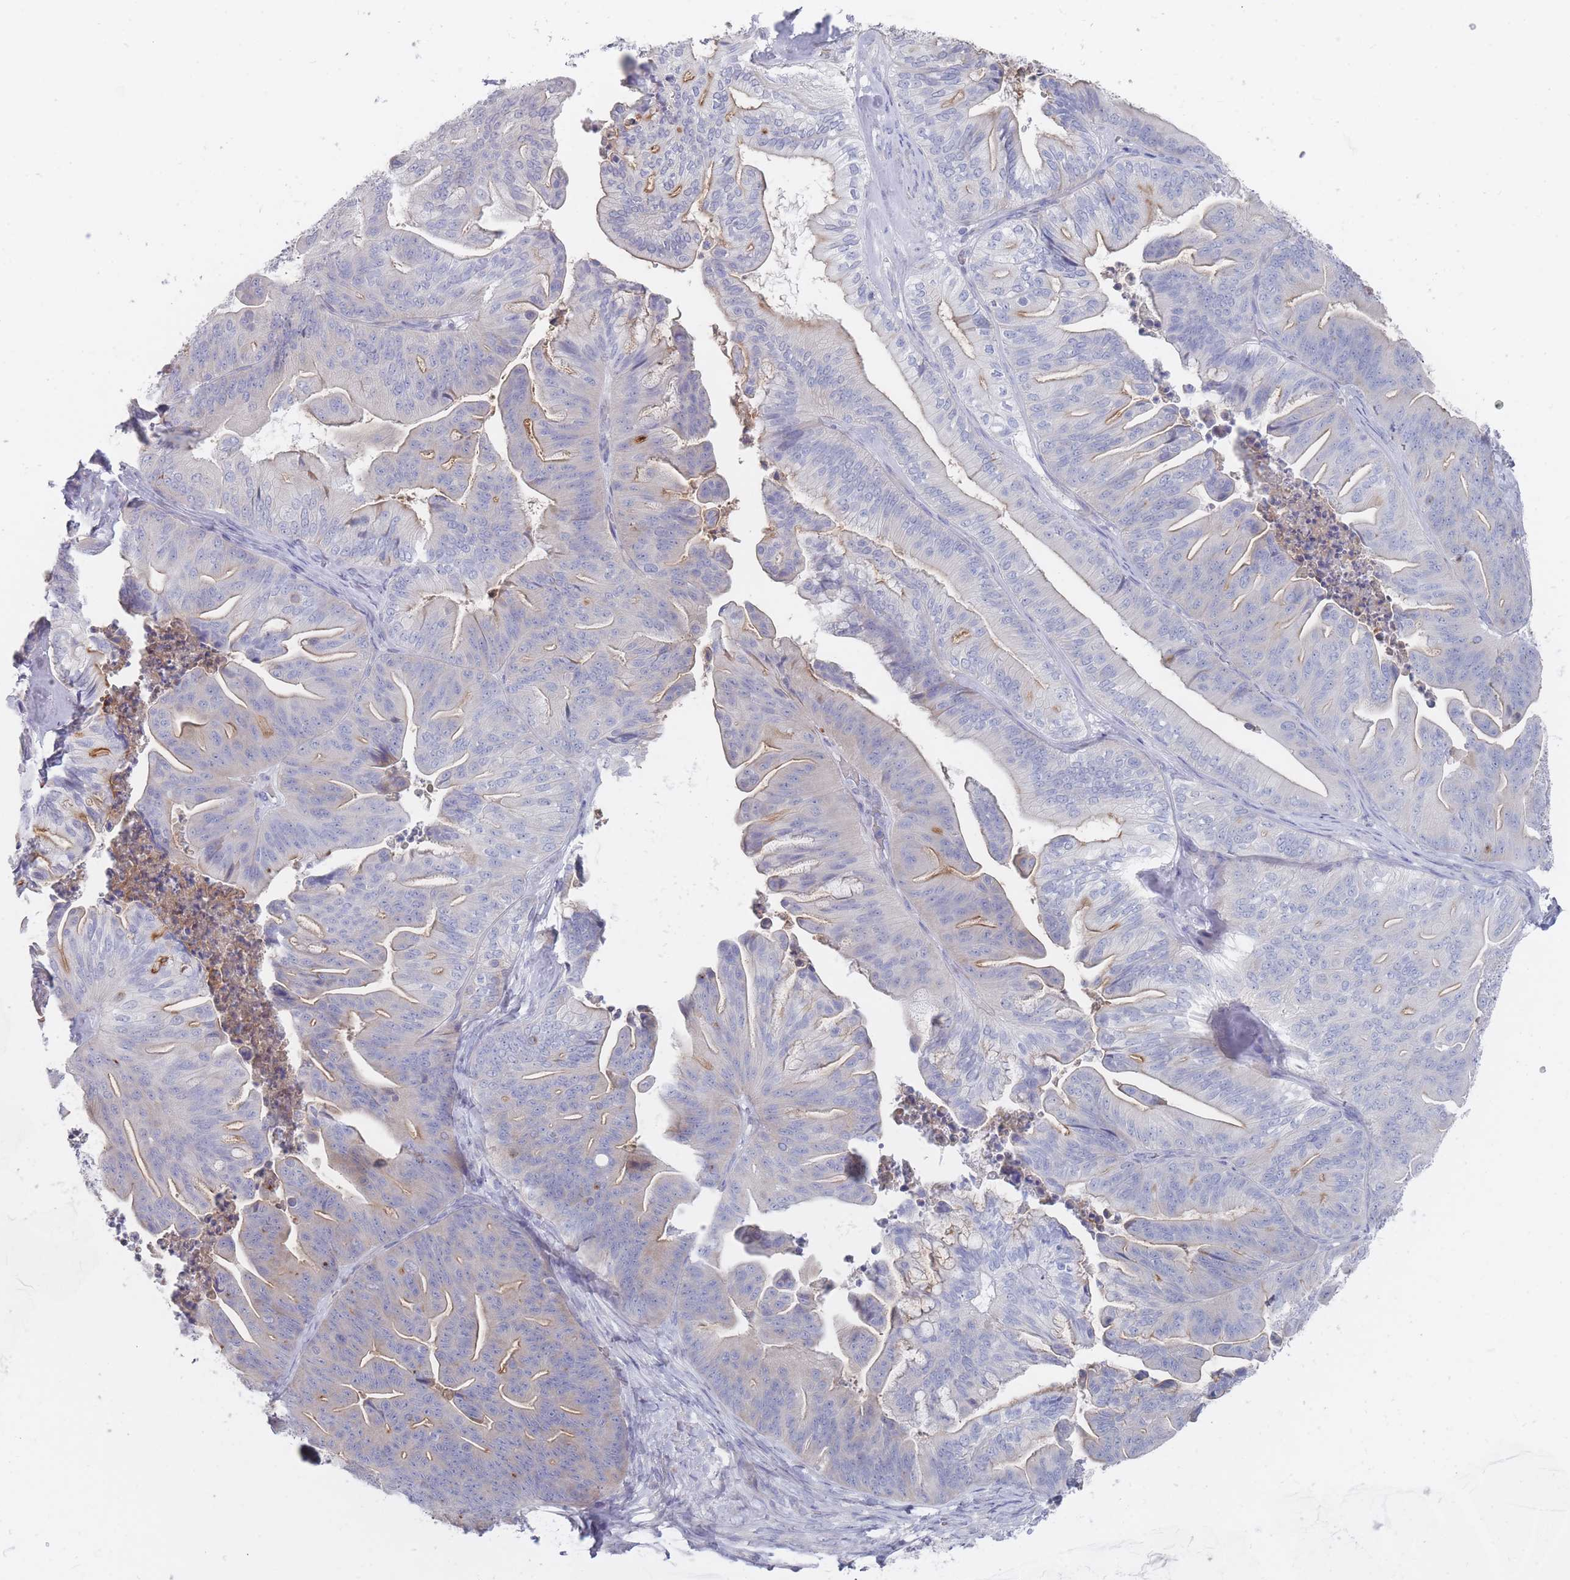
{"staining": {"intensity": "weak", "quantity": "<25%", "location": "cytoplasmic/membranous"}, "tissue": "ovarian cancer", "cell_type": "Tumor cells", "image_type": "cancer", "snomed": [{"axis": "morphology", "description": "Cystadenocarcinoma, mucinous, NOS"}, {"axis": "topography", "description": "Ovary"}], "caption": "A high-resolution image shows IHC staining of ovarian cancer (mucinous cystadenocarcinoma), which reveals no significant staining in tumor cells.", "gene": "PIGU", "patient": {"sex": "female", "age": 67}}